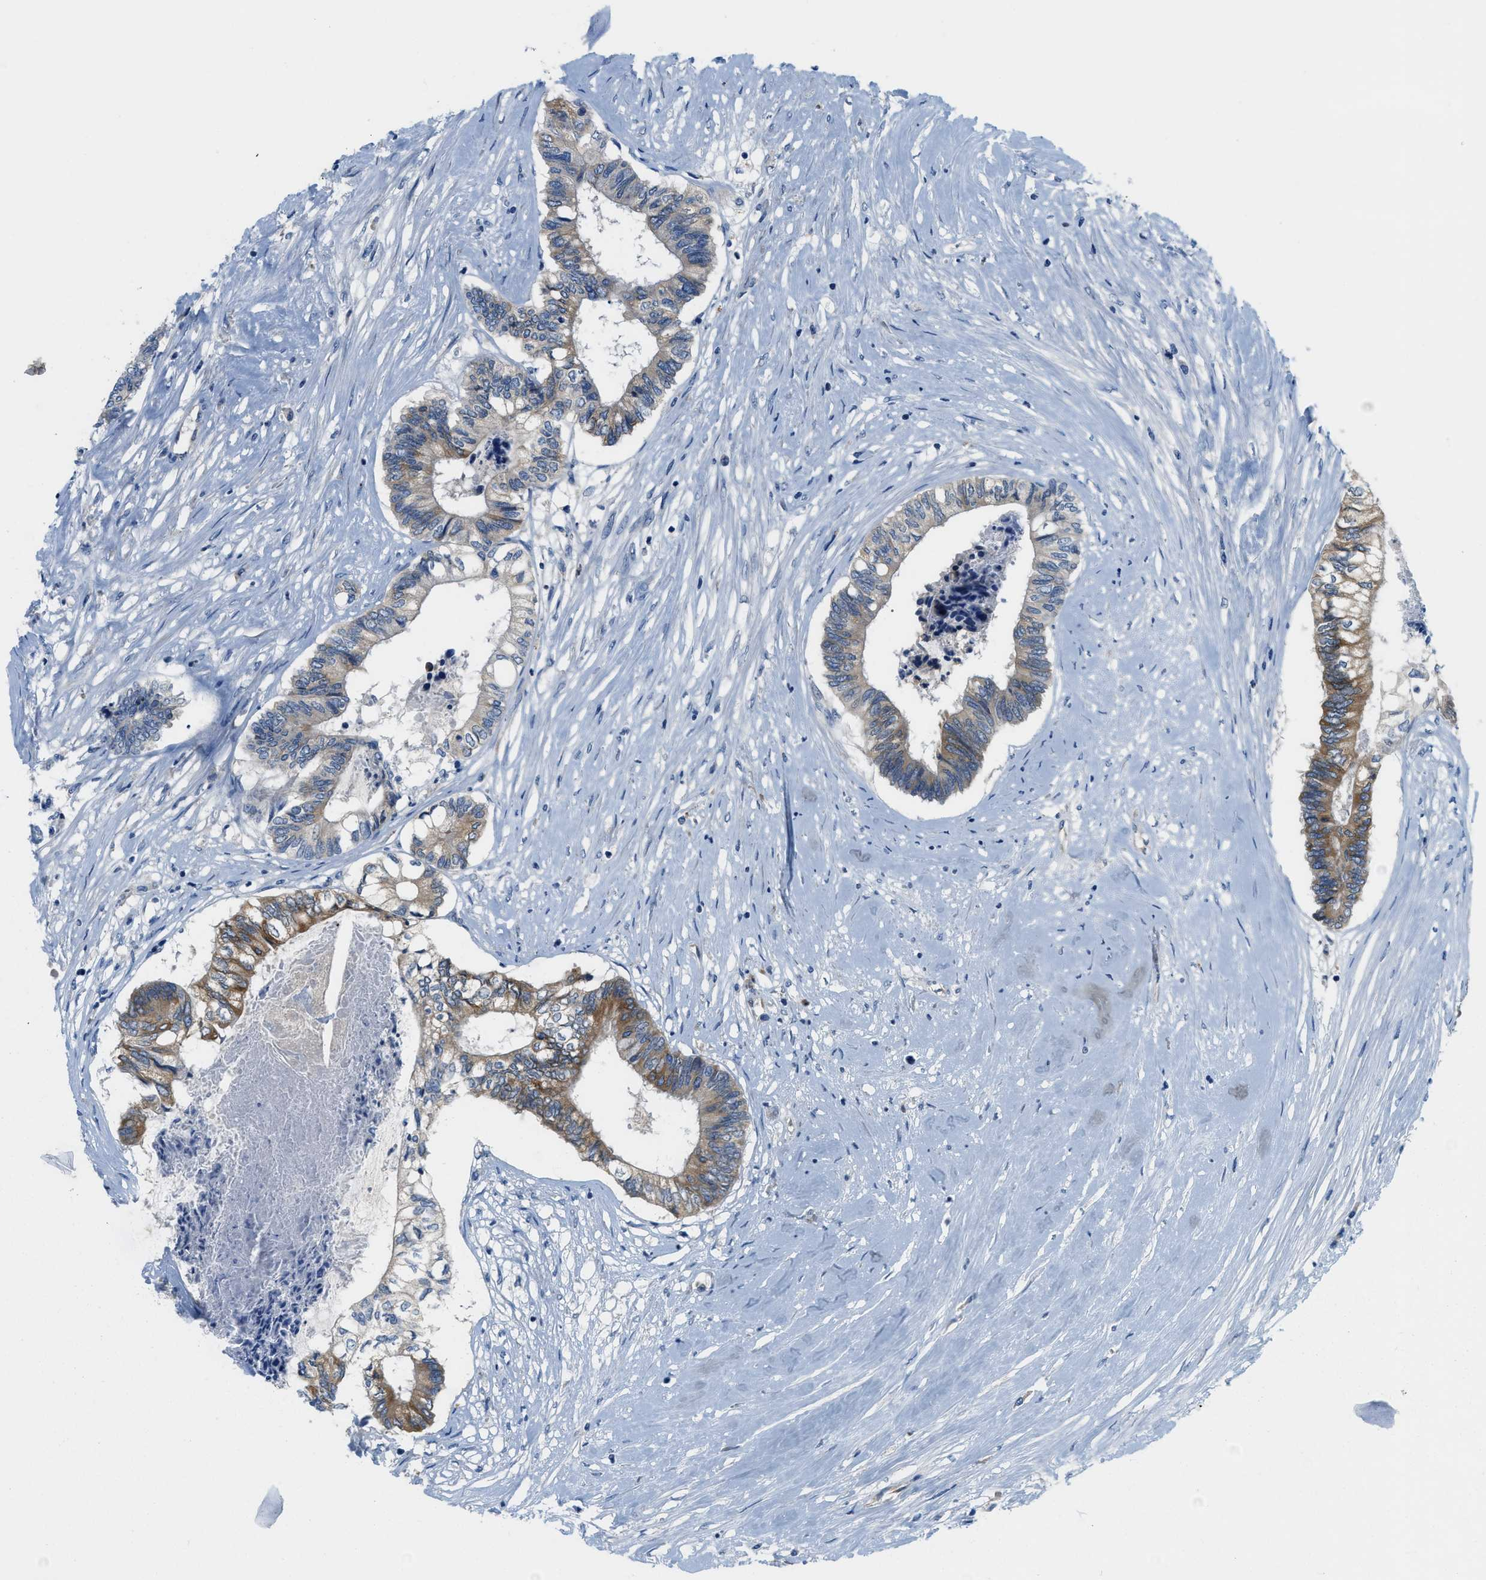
{"staining": {"intensity": "moderate", "quantity": ">75%", "location": "cytoplasmic/membranous"}, "tissue": "colorectal cancer", "cell_type": "Tumor cells", "image_type": "cancer", "snomed": [{"axis": "morphology", "description": "Adenocarcinoma, NOS"}, {"axis": "topography", "description": "Rectum"}], "caption": "Brown immunohistochemical staining in adenocarcinoma (colorectal) demonstrates moderate cytoplasmic/membranous positivity in about >75% of tumor cells.", "gene": "PGR", "patient": {"sex": "male", "age": 63}}